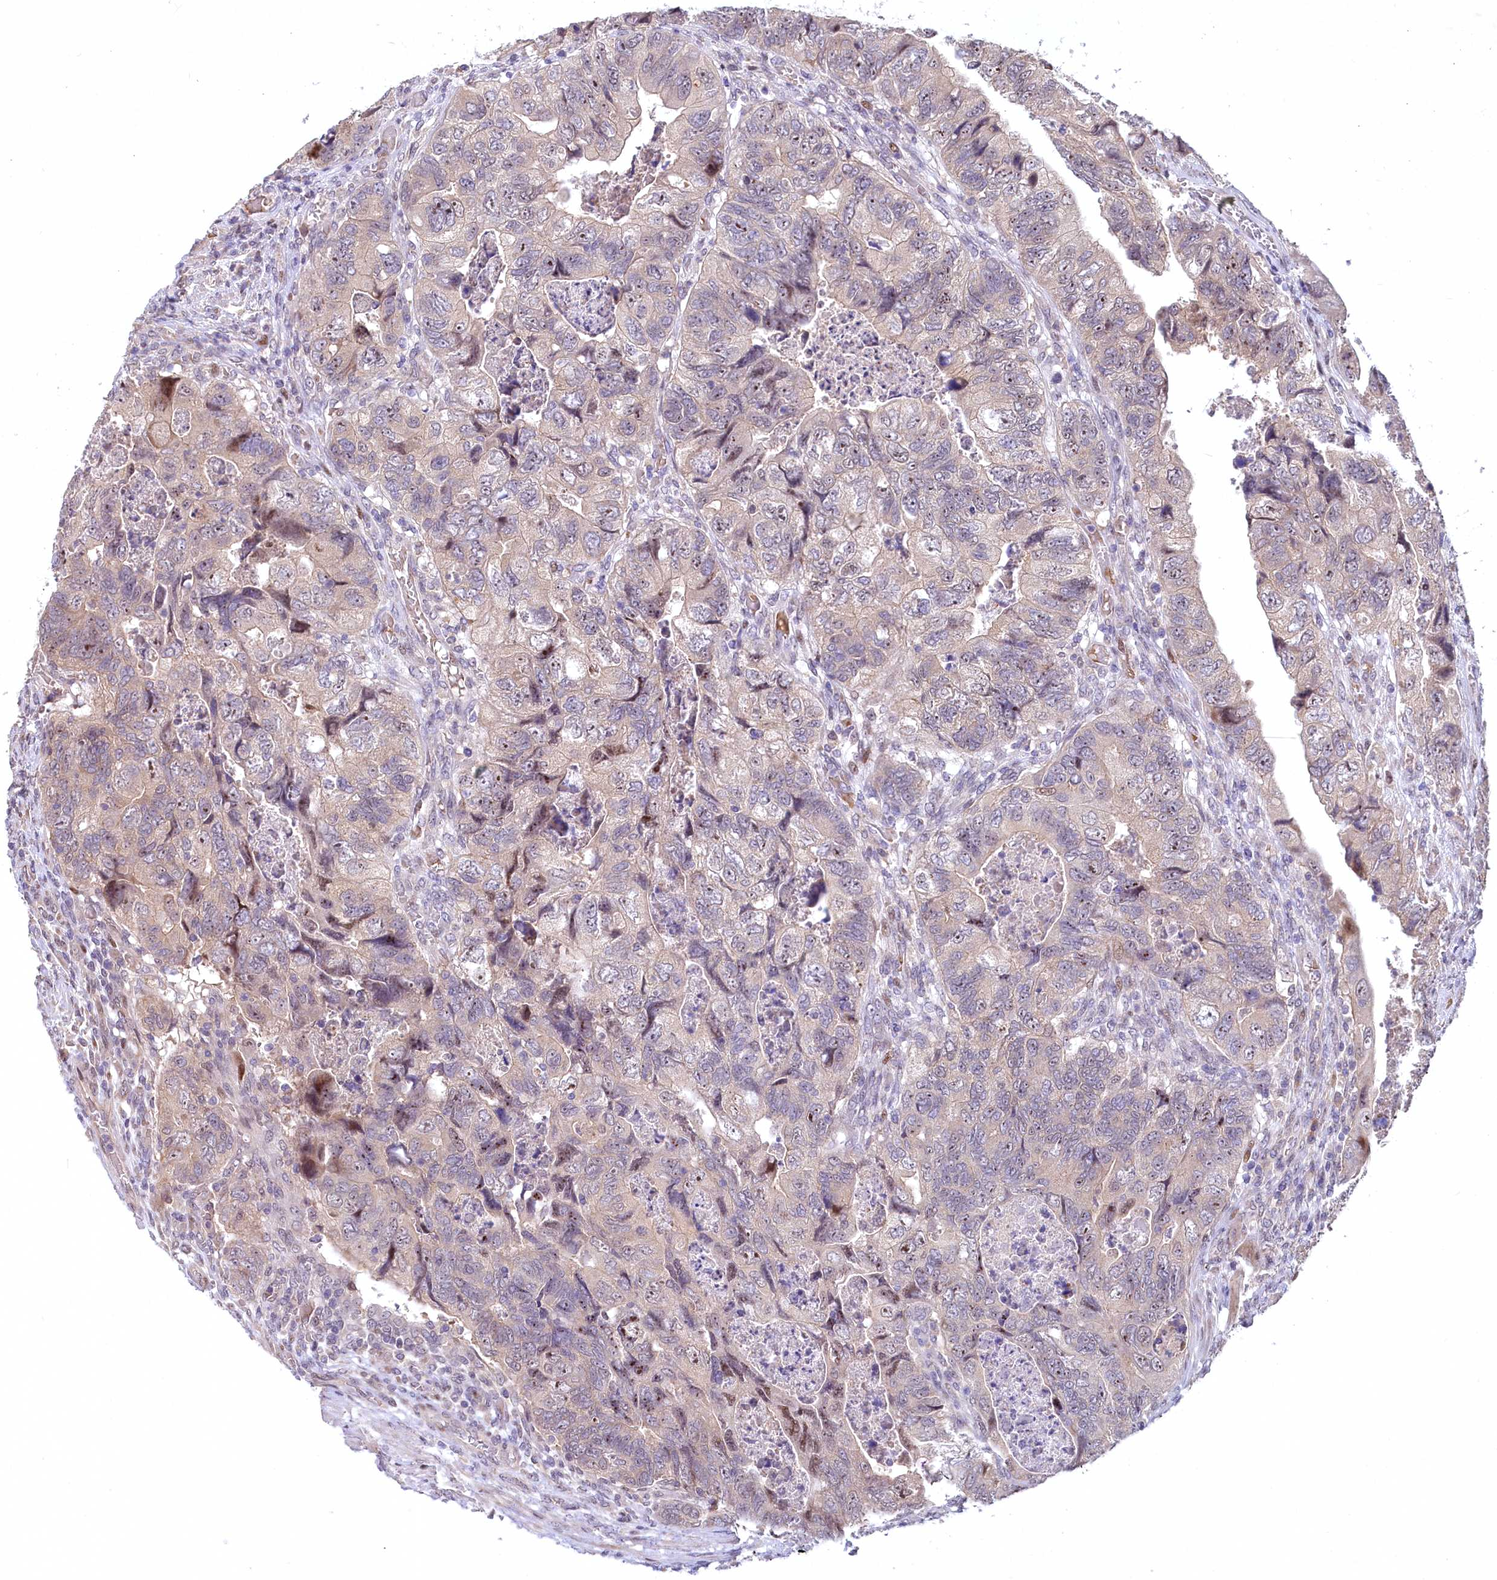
{"staining": {"intensity": "moderate", "quantity": "<25%", "location": "nuclear"}, "tissue": "colorectal cancer", "cell_type": "Tumor cells", "image_type": "cancer", "snomed": [{"axis": "morphology", "description": "Adenocarcinoma, NOS"}, {"axis": "topography", "description": "Rectum"}], "caption": "The photomicrograph shows immunohistochemical staining of adenocarcinoma (colorectal). There is moderate nuclear staining is seen in approximately <25% of tumor cells.", "gene": "N4BP2L1", "patient": {"sex": "male", "age": 63}}